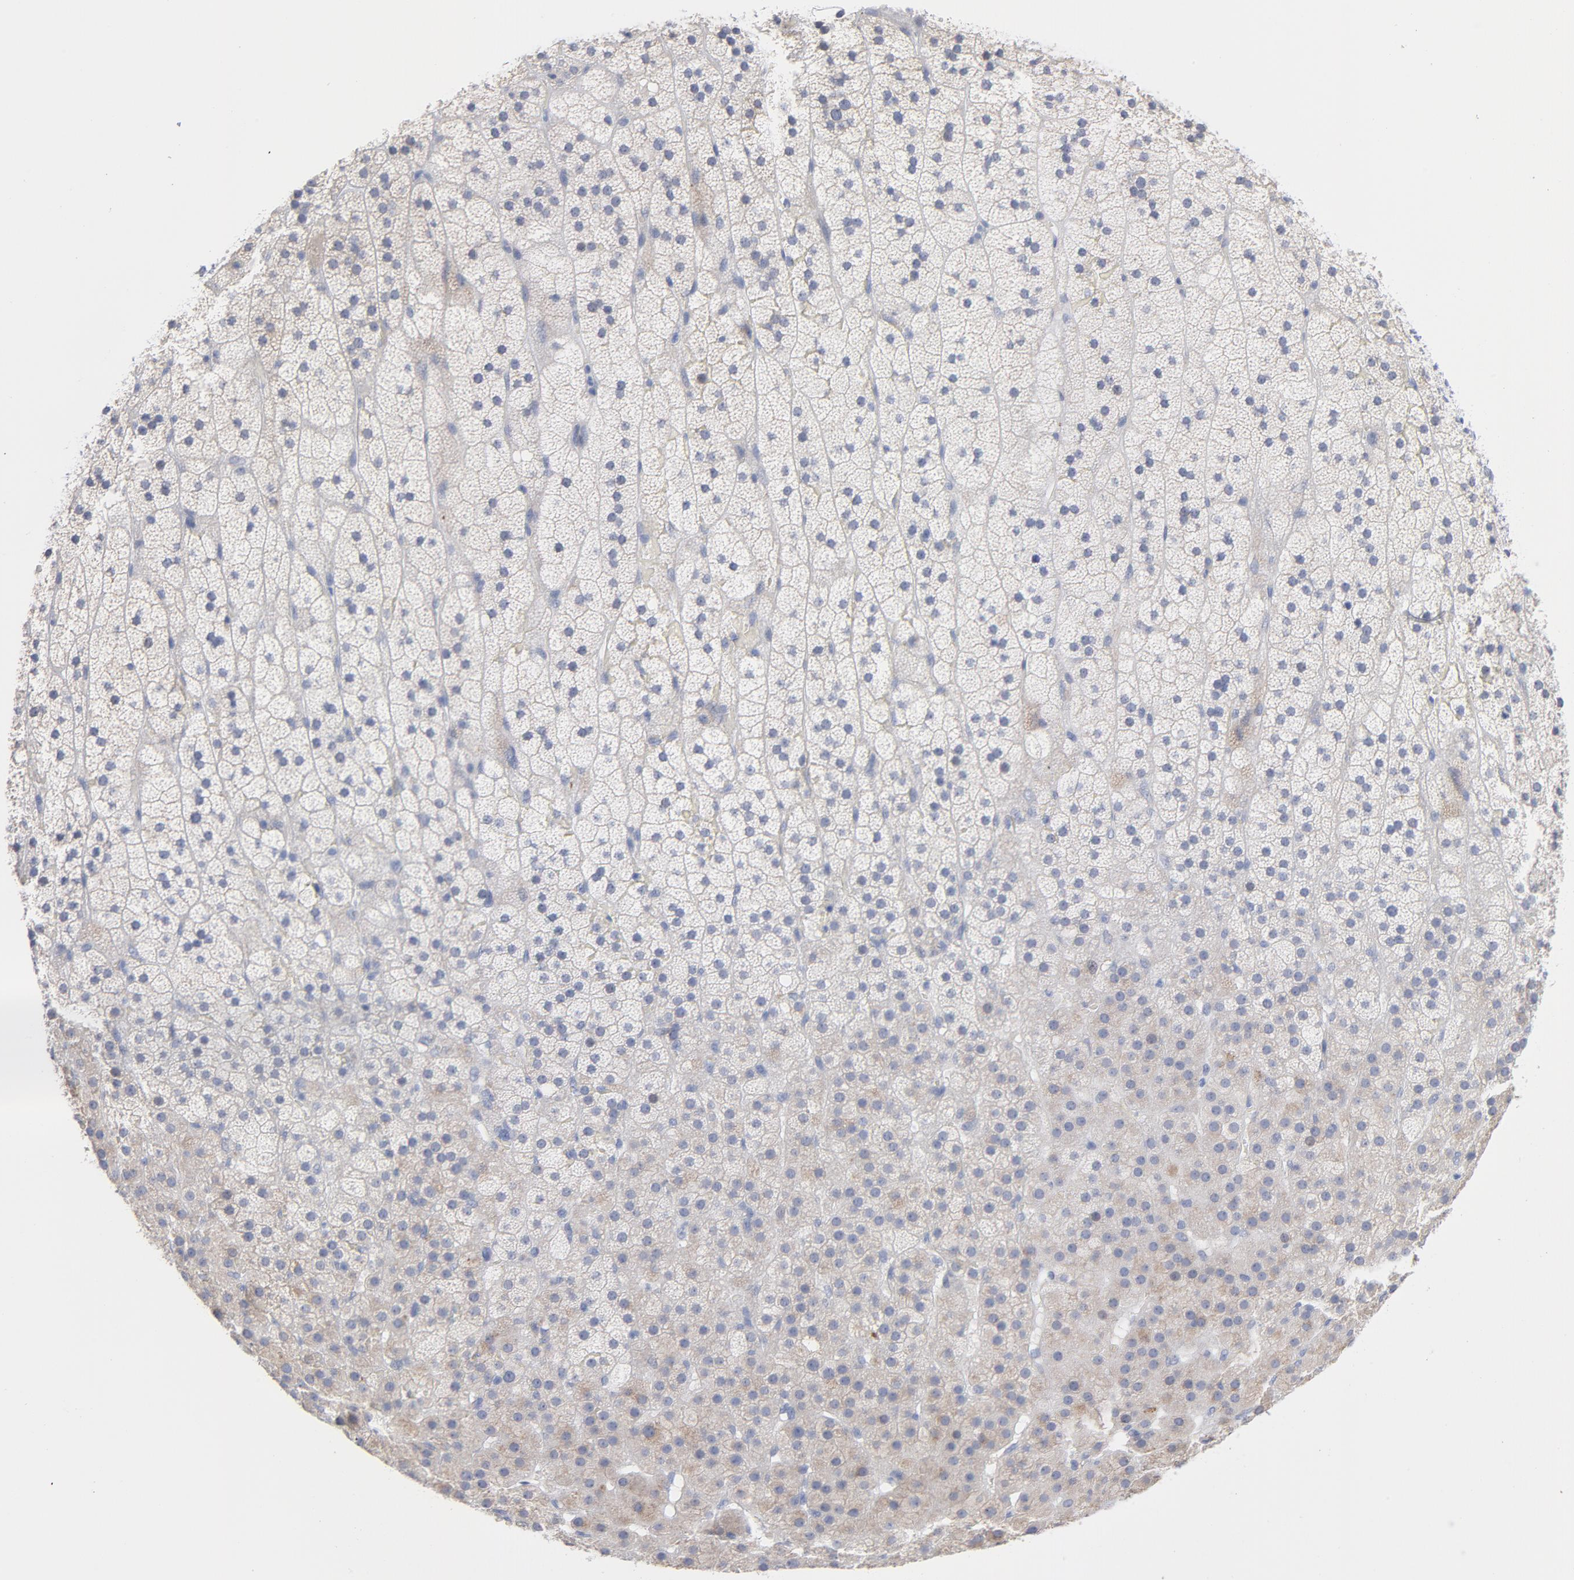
{"staining": {"intensity": "weak", "quantity": "<25%", "location": "cytoplasmic/membranous"}, "tissue": "adrenal gland", "cell_type": "Glandular cells", "image_type": "normal", "snomed": [{"axis": "morphology", "description": "Normal tissue, NOS"}, {"axis": "topography", "description": "Adrenal gland"}], "caption": "High magnification brightfield microscopy of unremarkable adrenal gland stained with DAB (brown) and counterstained with hematoxylin (blue): glandular cells show no significant positivity.", "gene": "CPE", "patient": {"sex": "male", "age": 35}}